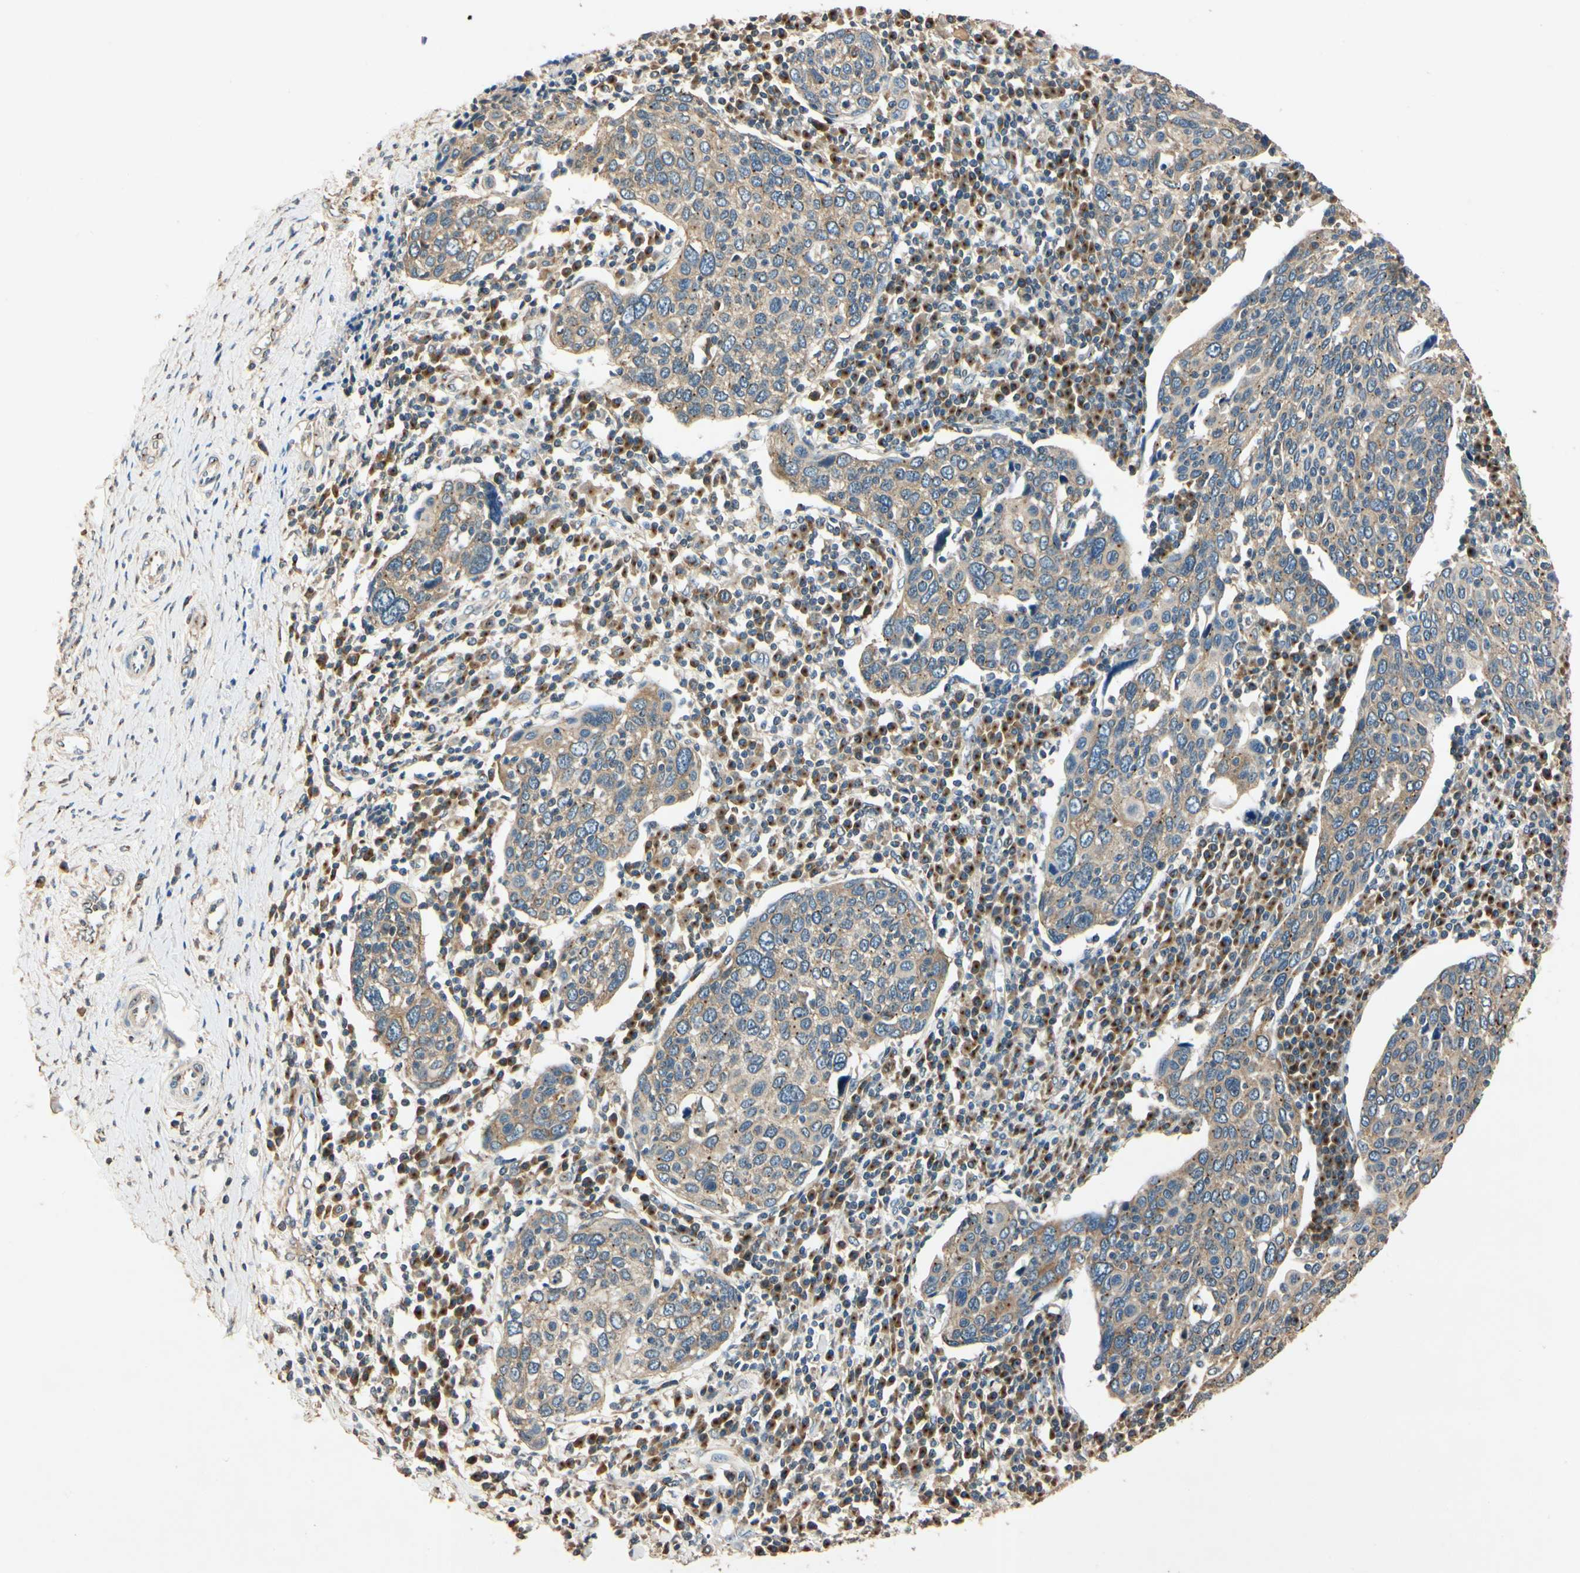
{"staining": {"intensity": "weak", "quantity": ">75%", "location": "cytoplasmic/membranous"}, "tissue": "cervical cancer", "cell_type": "Tumor cells", "image_type": "cancer", "snomed": [{"axis": "morphology", "description": "Squamous cell carcinoma, NOS"}, {"axis": "topography", "description": "Cervix"}], "caption": "A photomicrograph of cervical squamous cell carcinoma stained for a protein displays weak cytoplasmic/membranous brown staining in tumor cells.", "gene": "AKAP9", "patient": {"sex": "female", "age": 40}}